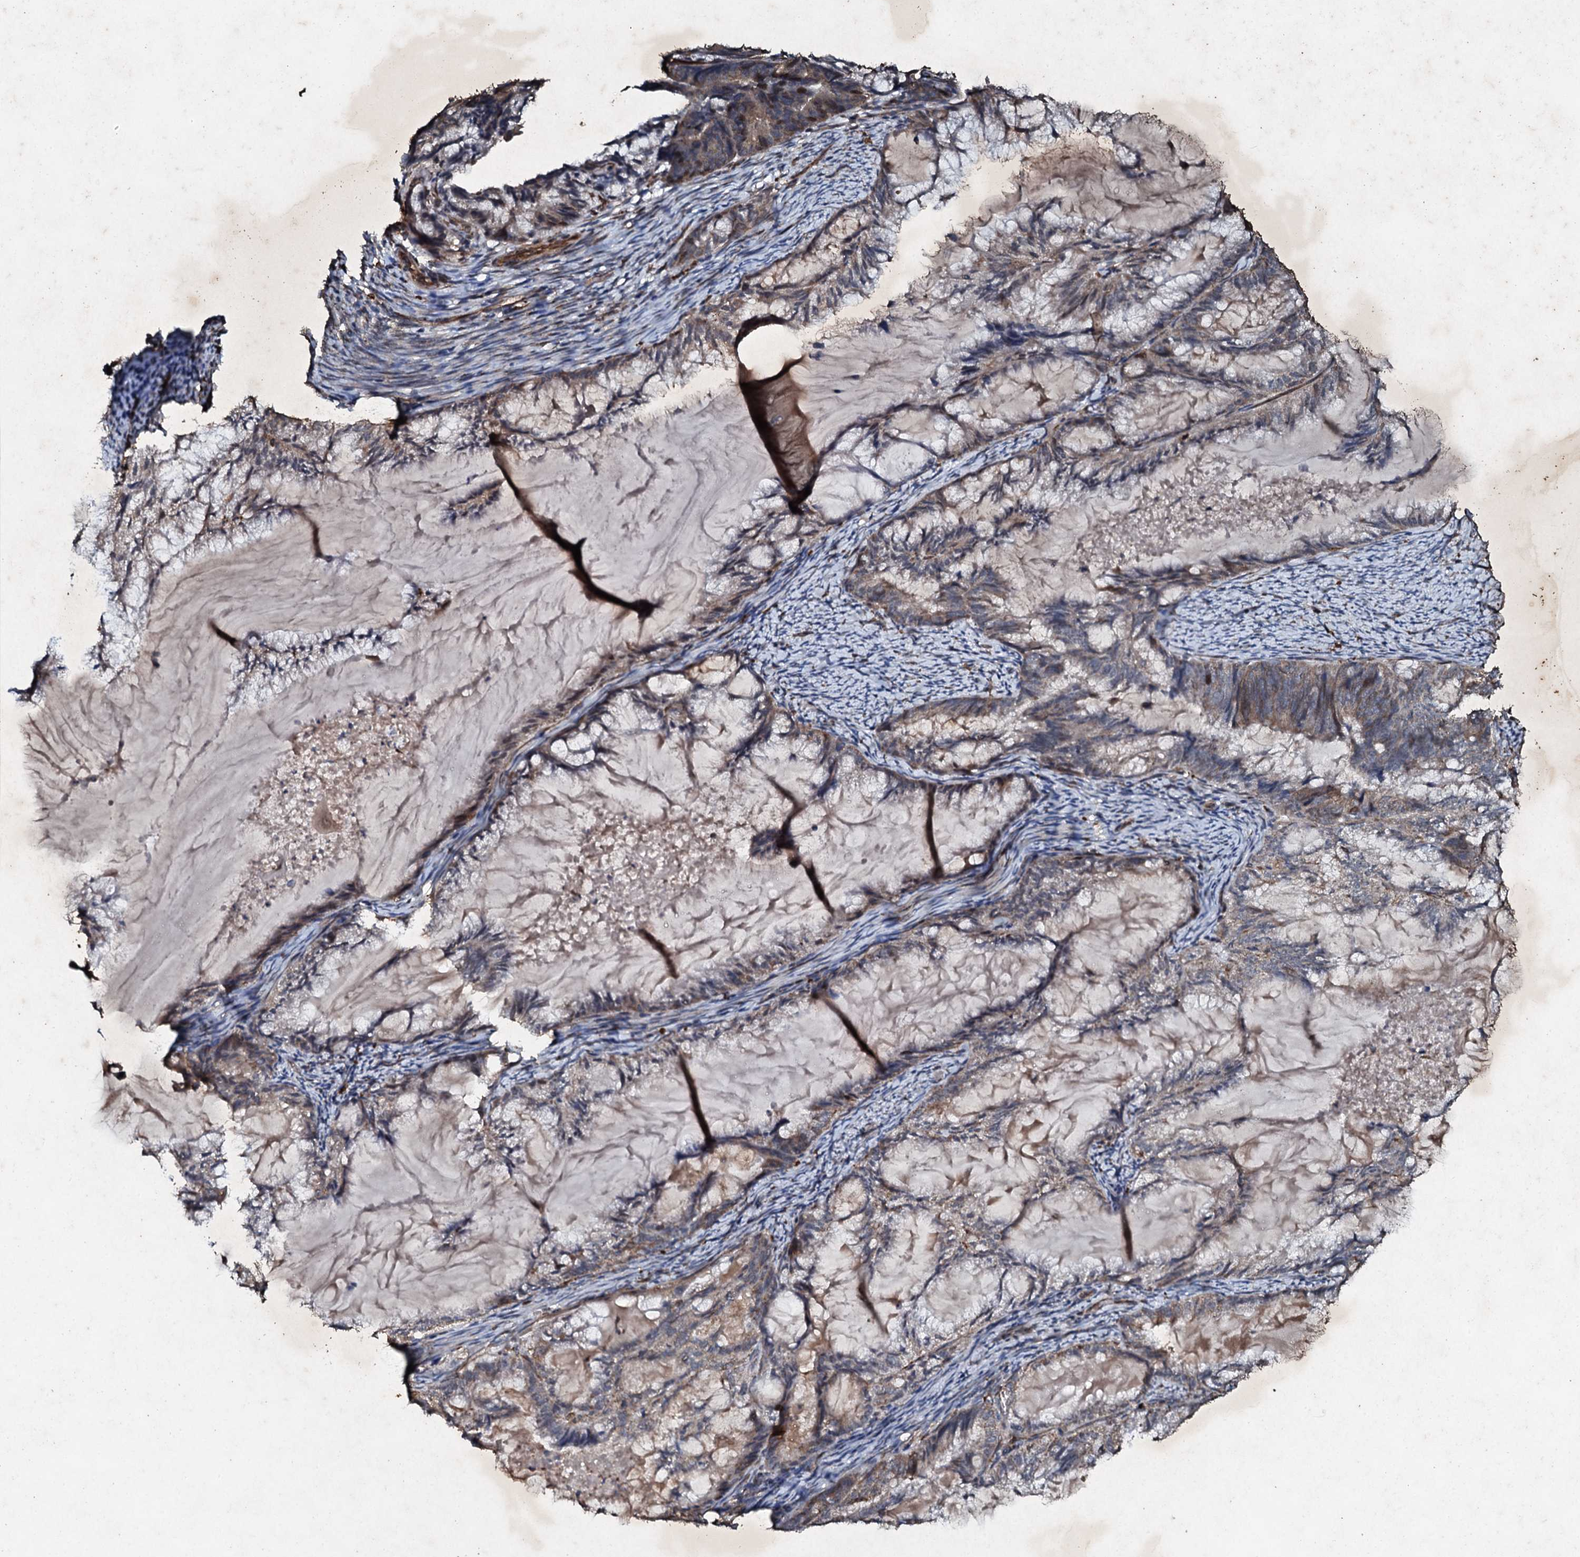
{"staining": {"intensity": "weak", "quantity": "25%-75%", "location": "cytoplasmic/membranous"}, "tissue": "endometrial cancer", "cell_type": "Tumor cells", "image_type": "cancer", "snomed": [{"axis": "morphology", "description": "Adenocarcinoma, NOS"}, {"axis": "topography", "description": "Endometrium"}], "caption": "Immunohistochemical staining of human endometrial cancer demonstrates low levels of weak cytoplasmic/membranous staining in approximately 25%-75% of tumor cells.", "gene": "ADAMTS10", "patient": {"sex": "female", "age": 86}}